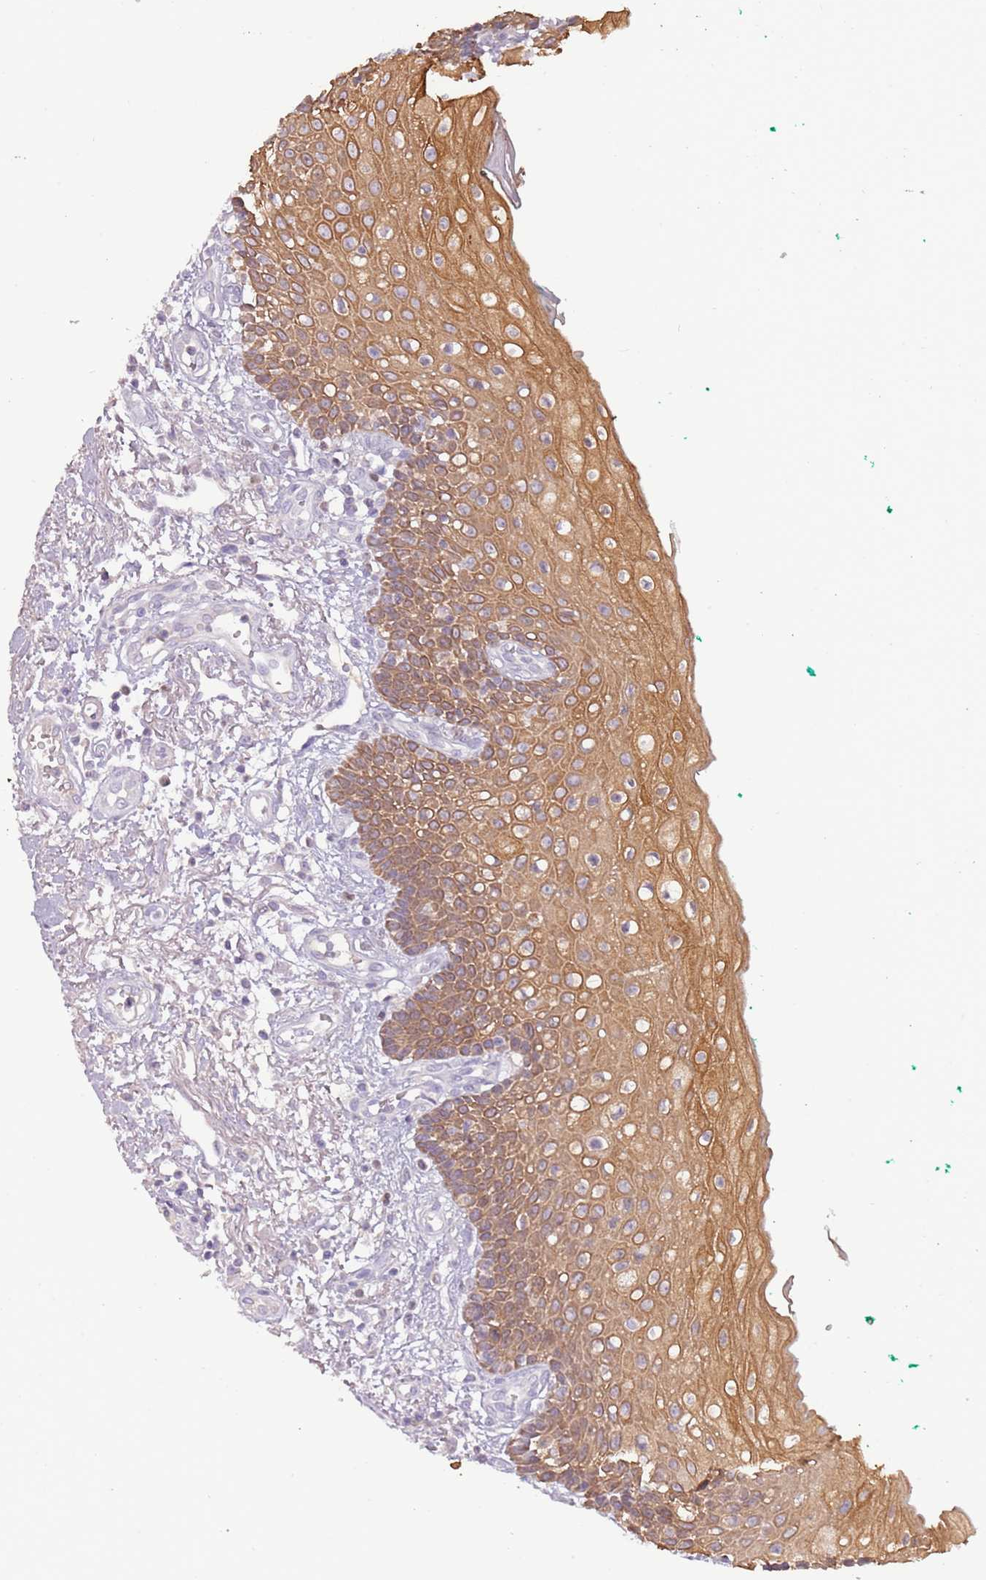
{"staining": {"intensity": "moderate", "quantity": ">75%", "location": "cytoplasmic/membranous"}, "tissue": "oral mucosa", "cell_type": "Squamous epithelial cells", "image_type": "normal", "snomed": [{"axis": "morphology", "description": "Normal tissue, NOS"}, {"axis": "morphology", "description": "Squamous cell carcinoma, NOS"}, {"axis": "topography", "description": "Oral tissue"}, {"axis": "topography", "description": "Tounge, NOS"}, {"axis": "topography", "description": "Head-Neck"}], "caption": "High-power microscopy captured an immunohistochemistry (IHC) histopathology image of benign oral mucosa, revealing moderate cytoplasmic/membranous expression in approximately >75% of squamous epithelial cells. The staining was performed using DAB to visualize the protein expression in brown, while the nuclei were stained in blue with hematoxylin (Magnification: 20x).", "gene": "SYS1", "patient": {"sex": "male", "age": 79}}